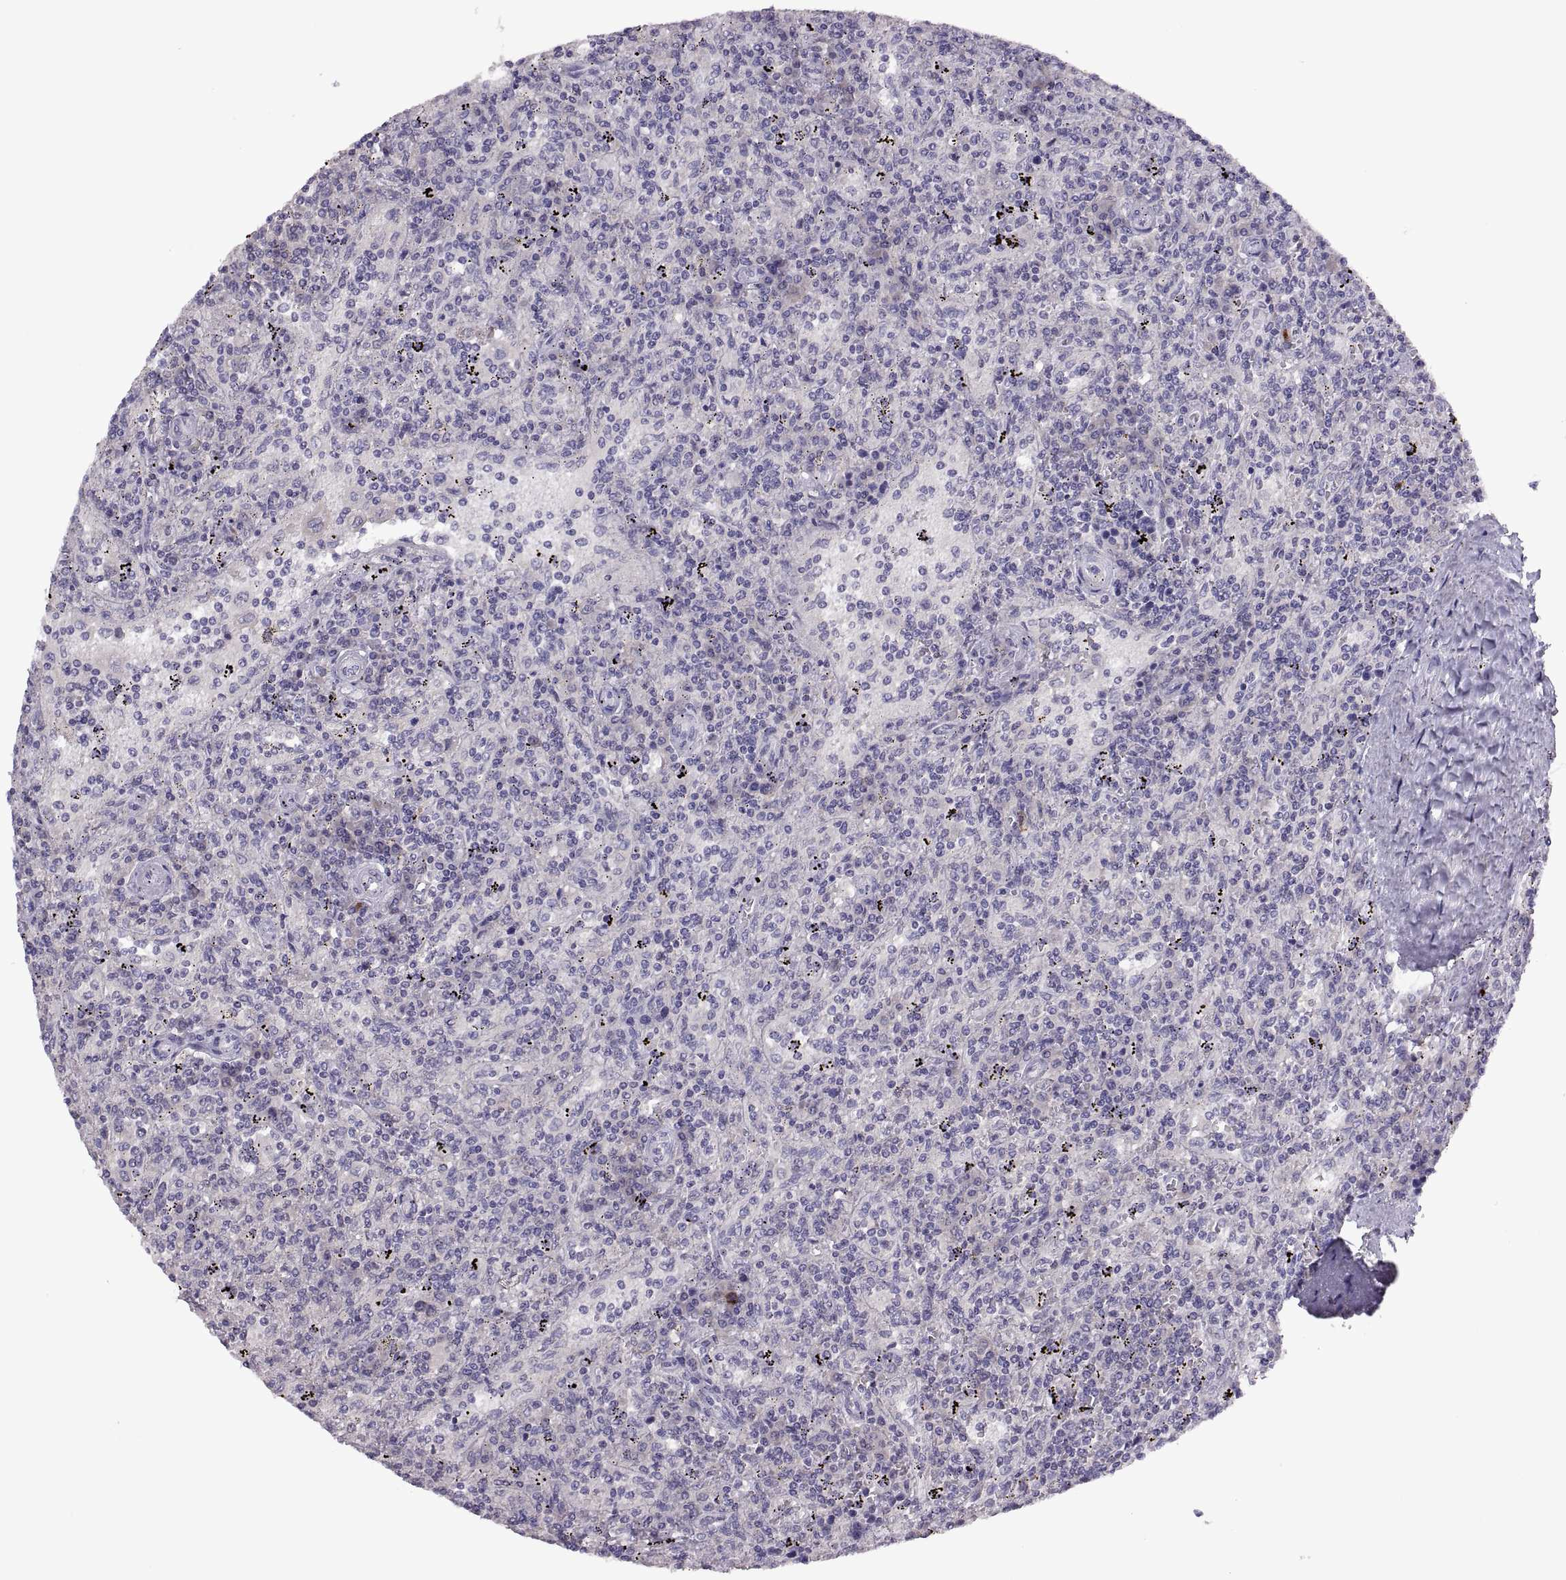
{"staining": {"intensity": "negative", "quantity": "none", "location": "none"}, "tissue": "lymphoma", "cell_type": "Tumor cells", "image_type": "cancer", "snomed": [{"axis": "morphology", "description": "Malignant lymphoma, non-Hodgkin's type, Low grade"}, {"axis": "topography", "description": "Spleen"}], "caption": "Malignant lymphoma, non-Hodgkin's type (low-grade) was stained to show a protein in brown. There is no significant expression in tumor cells.", "gene": "TBX19", "patient": {"sex": "male", "age": 62}}